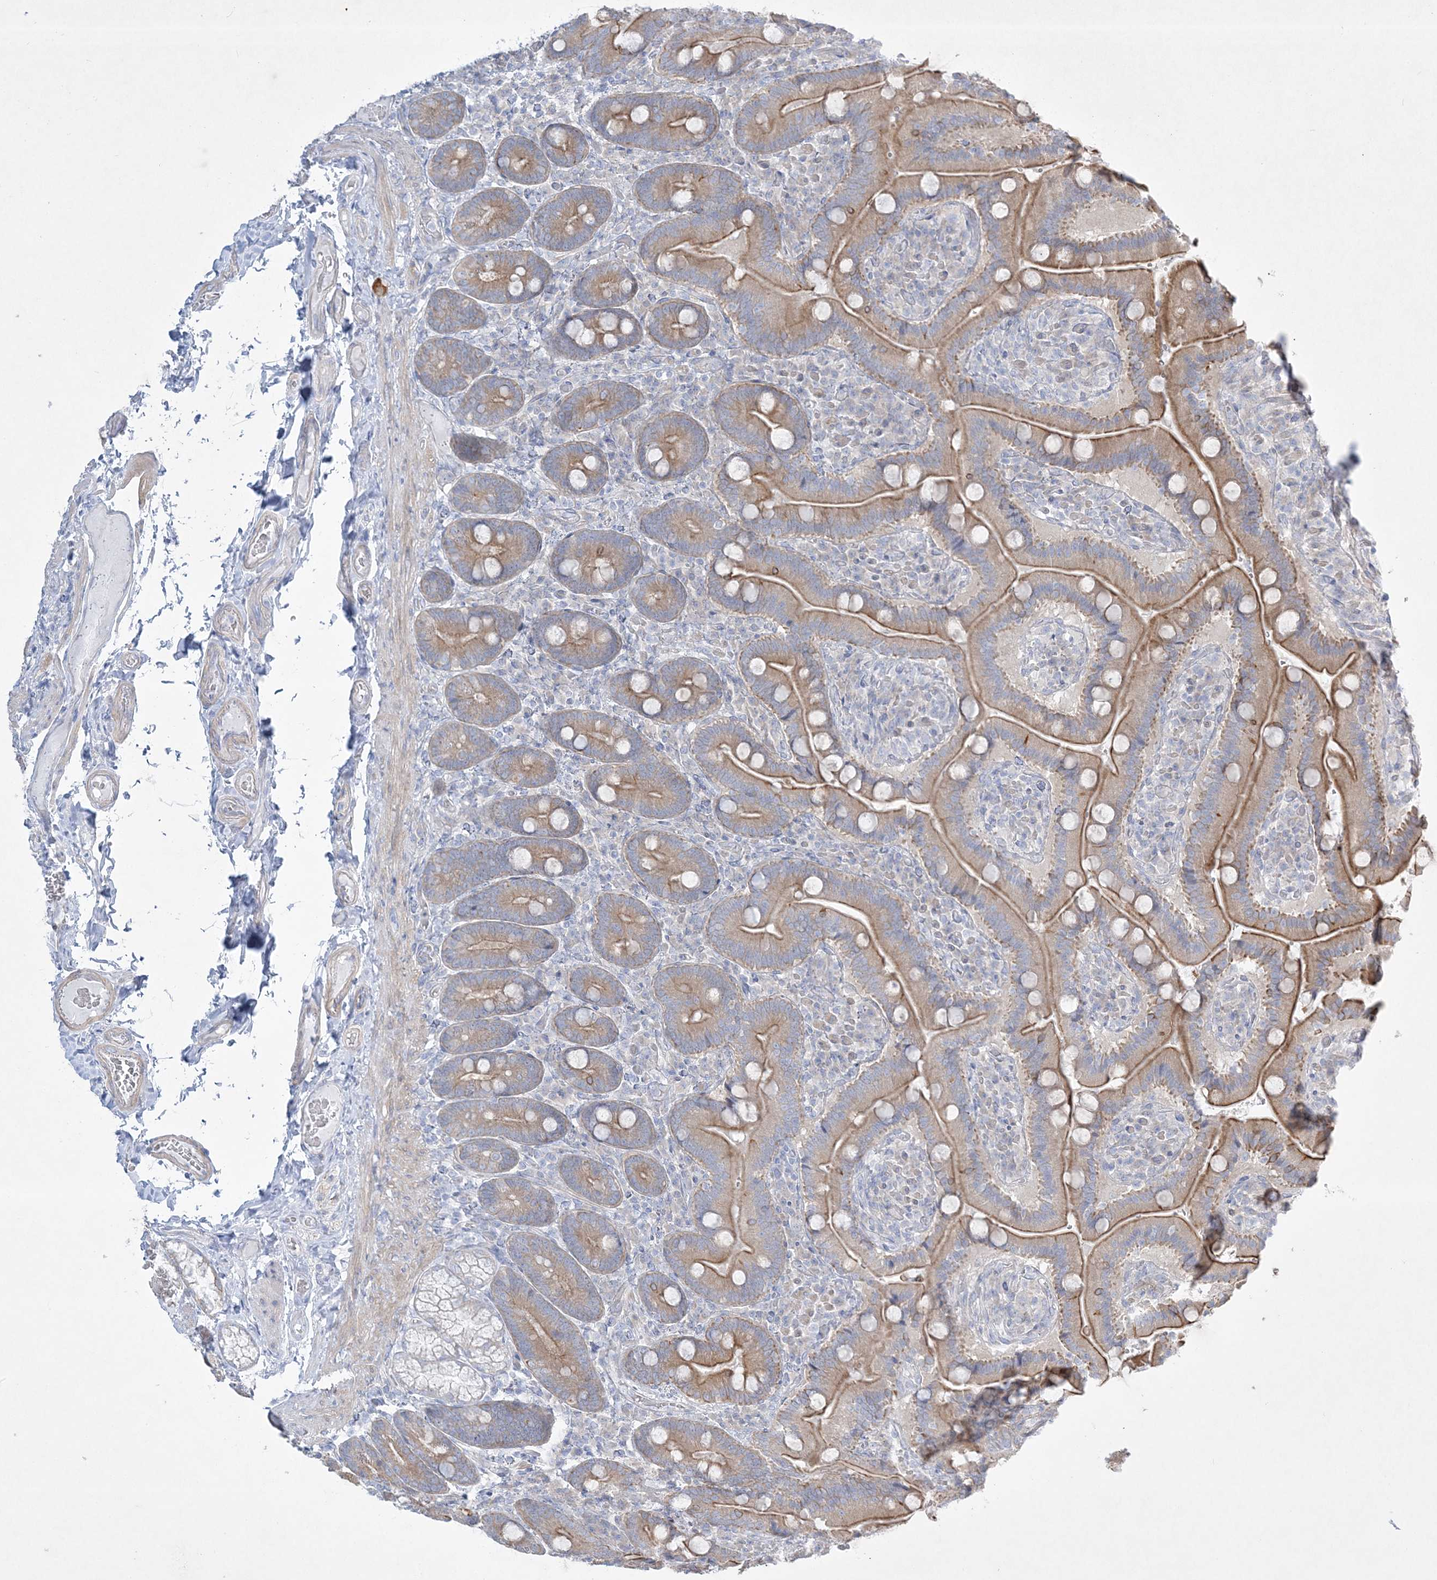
{"staining": {"intensity": "weak", "quantity": ">75%", "location": "cytoplasmic/membranous"}, "tissue": "duodenum", "cell_type": "Glandular cells", "image_type": "normal", "snomed": [{"axis": "morphology", "description": "Normal tissue, NOS"}, {"axis": "topography", "description": "Duodenum"}], "caption": "Immunohistochemistry micrograph of benign duodenum stained for a protein (brown), which exhibits low levels of weak cytoplasmic/membranous positivity in about >75% of glandular cells.", "gene": "FARSB", "patient": {"sex": "female", "age": 62}}